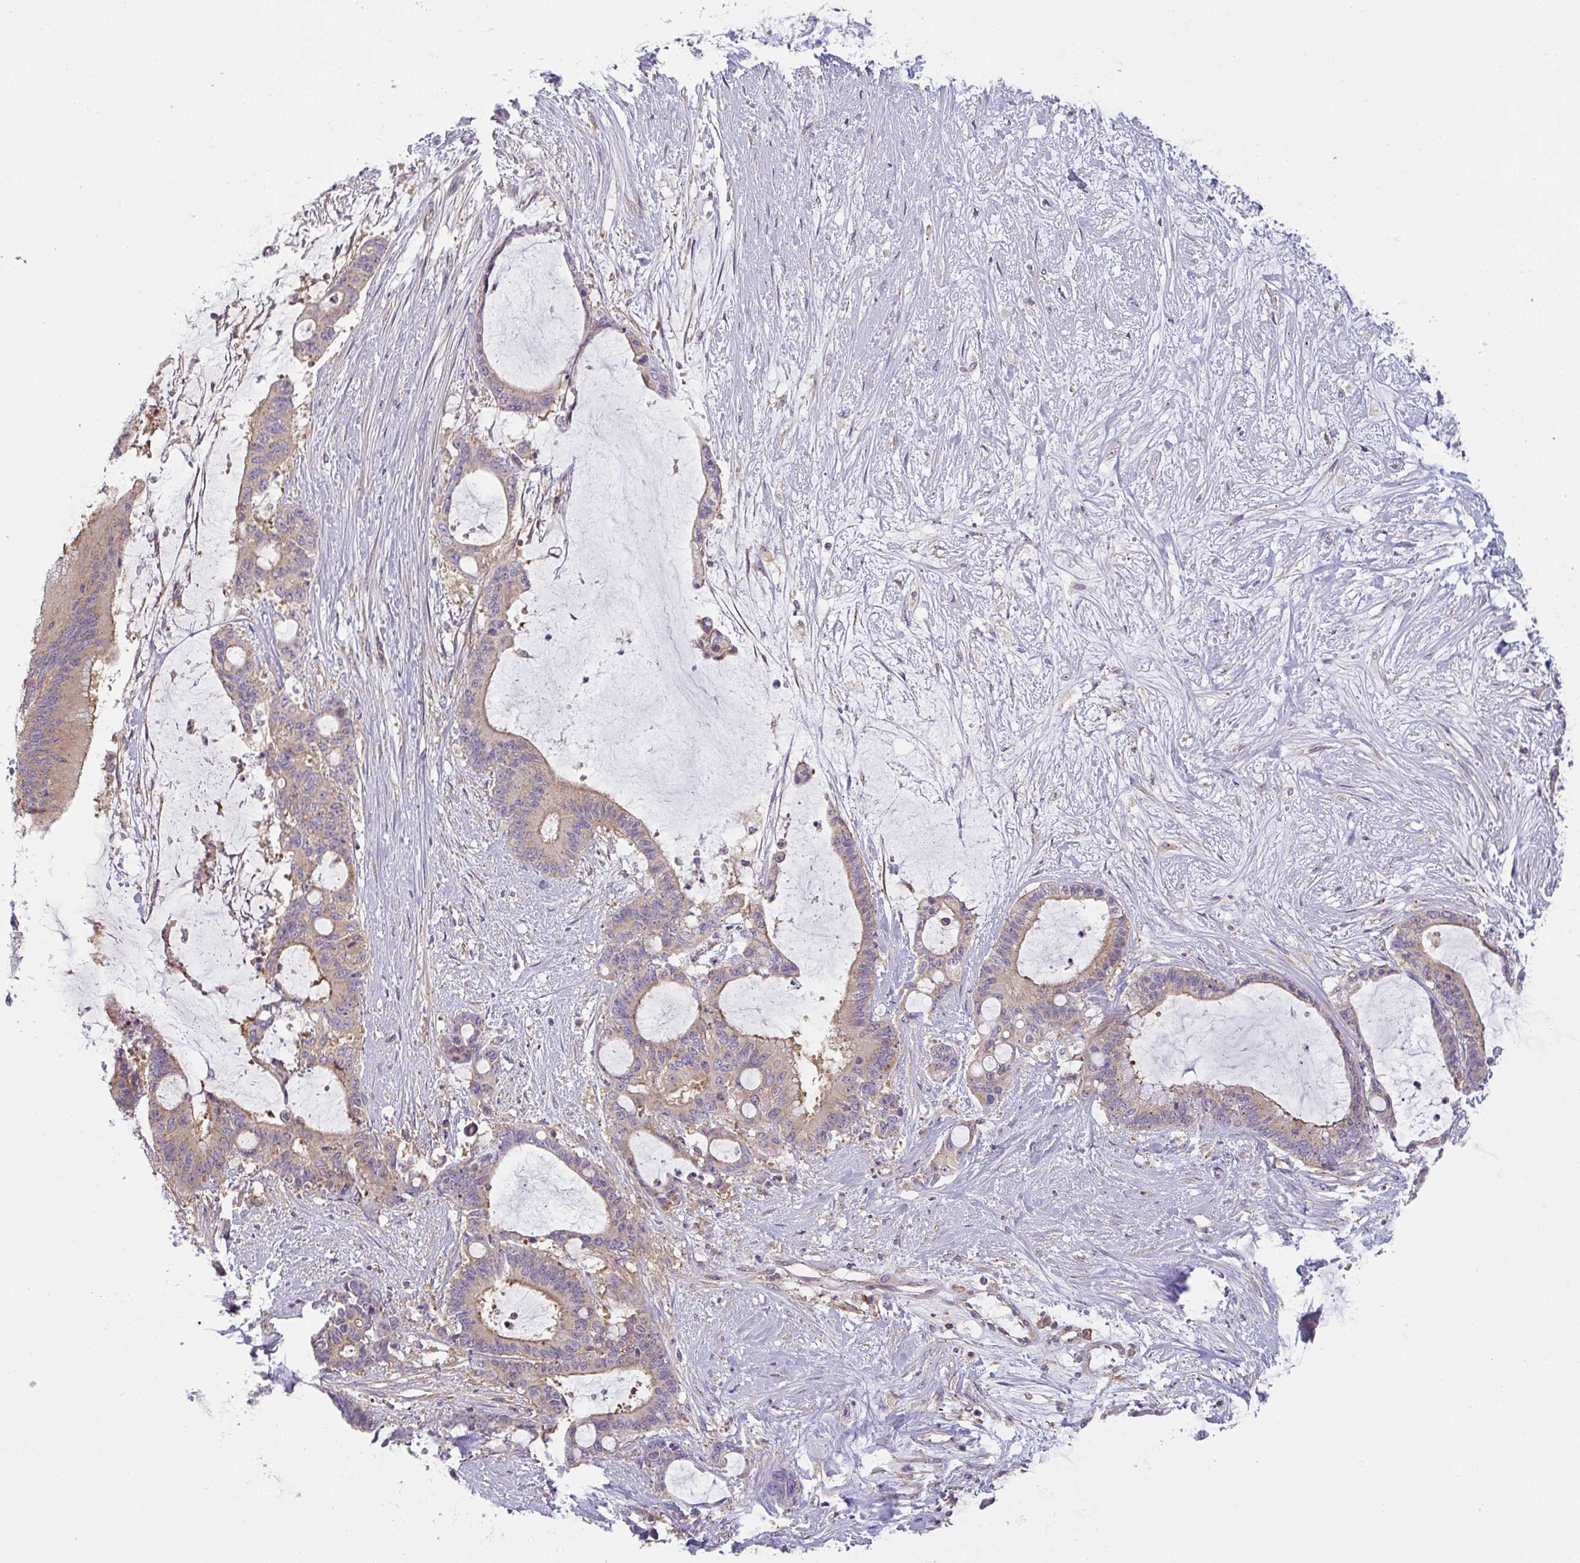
{"staining": {"intensity": "weak", "quantity": "25%-75%", "location": "cytoplasmic/membranous"}, "tissue": "liver cancer", "cell_type": "Tumor cells", "image_type": "cancer", "snomed": [{"axis": "morphology", "description": "Normal tissue, NOS"}, {"axis": "morphology", "description": "Cholangiocarcinoma"}, {"axis": "topography", "description": "Liver"}, {"axis": "topography", "description": "Peripheral nerve tissue"}], "caption": "Weak cytoplasmic/membranous protein expression is seen in about 25%-75% of tumor cells in cholangiocarcinoma (liver). (DAB IHC, brown staining for protein, blue staining for nuclei).", "gene": "SNX5", "patient": {"sex": "female", "age": 73}}